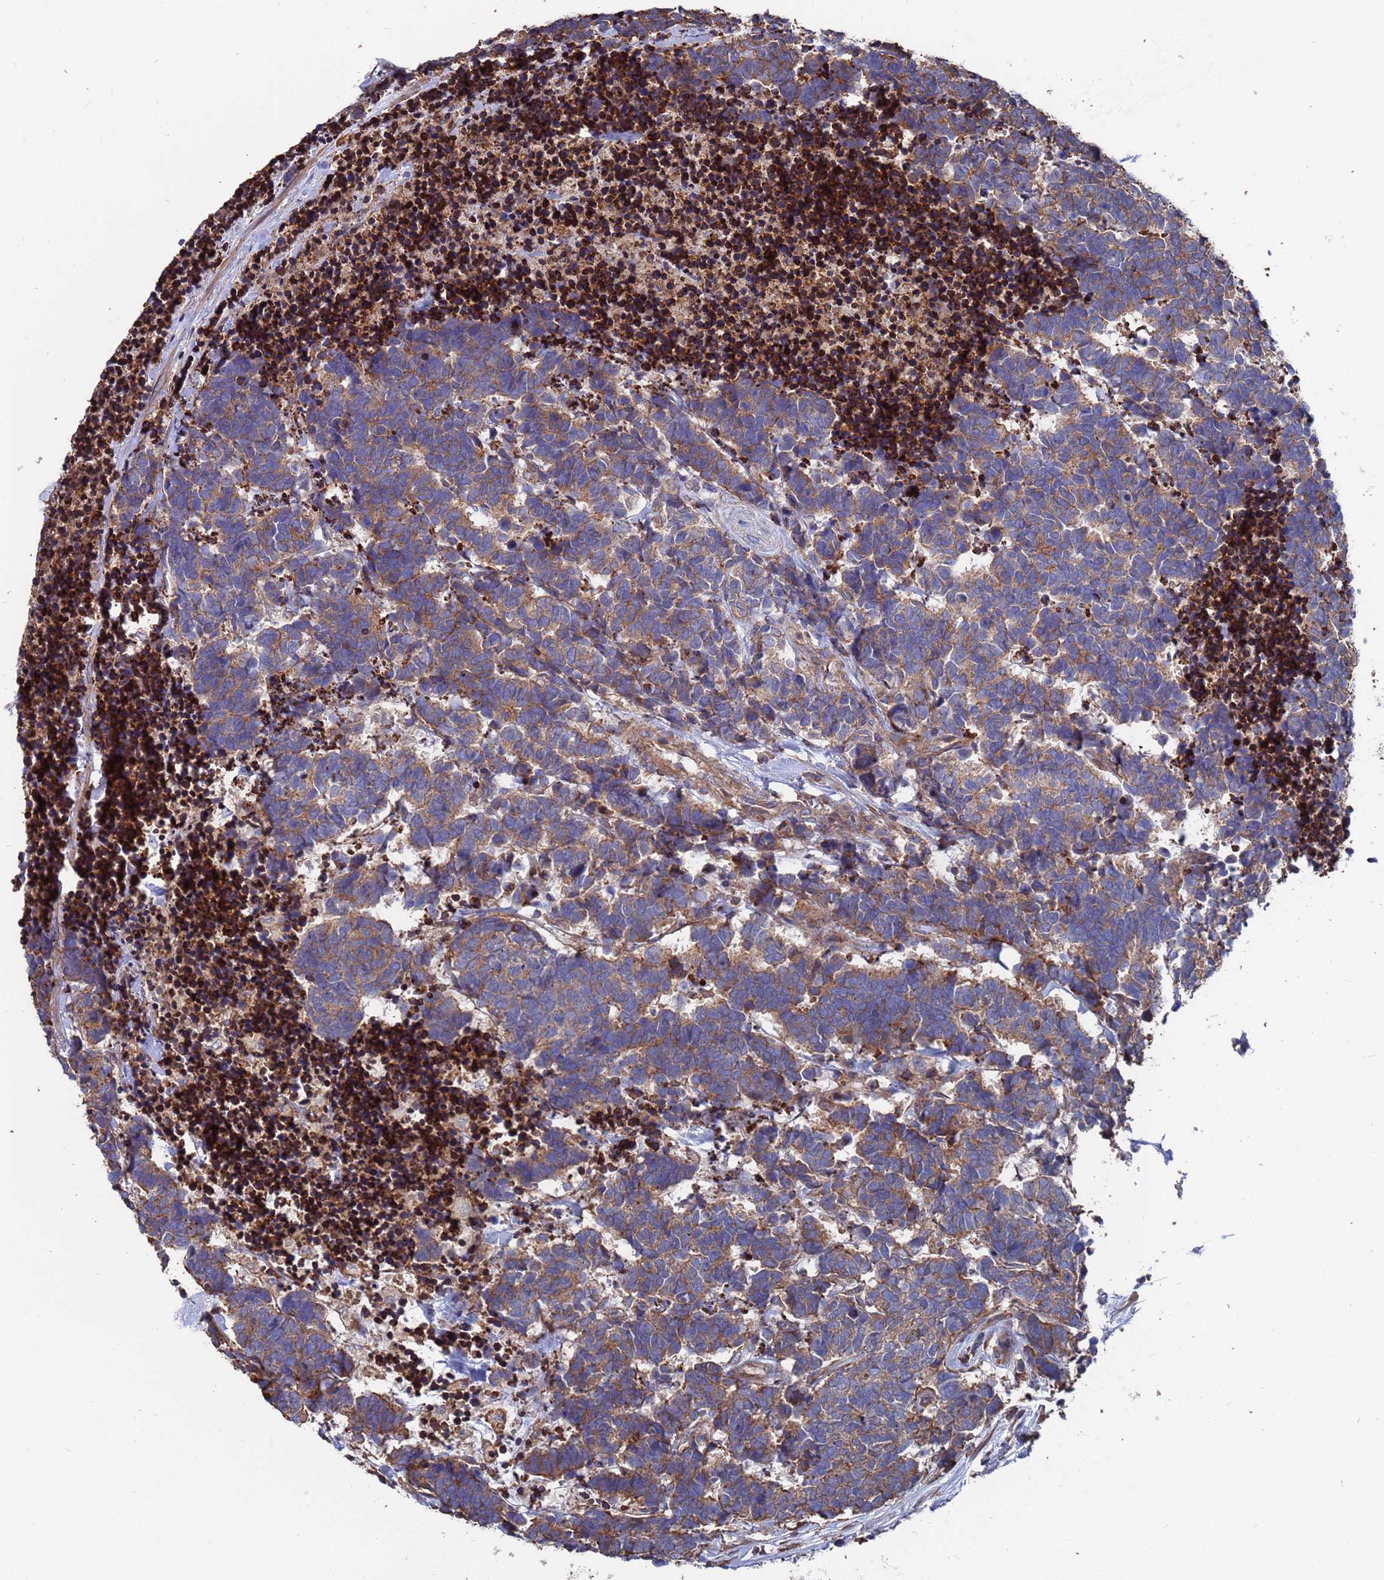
{"staining": {"intensity": "moderate", "quantity": ">75%", "location": "cytoplasmic/membranous"}, "tissue": "carcinoid", "cell_type": "Tumor cells", "image_type": "cancer", "snomed": [{"axis": "morphology", "description": "Carcinoma, NOS"}, {"axis": "morphology", "description": "Carcinoid, malignant, NOS"}, {"axis": "topography", "description": "Urinary bladder"}], "caption": "Immunohistochemical staining of carcinoma demonstrates moderate cytoplasmic/membranous protein positivity in approximately >75% of tumor cells.", "gene": "PYCR1", "patient": {"sex": "male", "age": 57}}